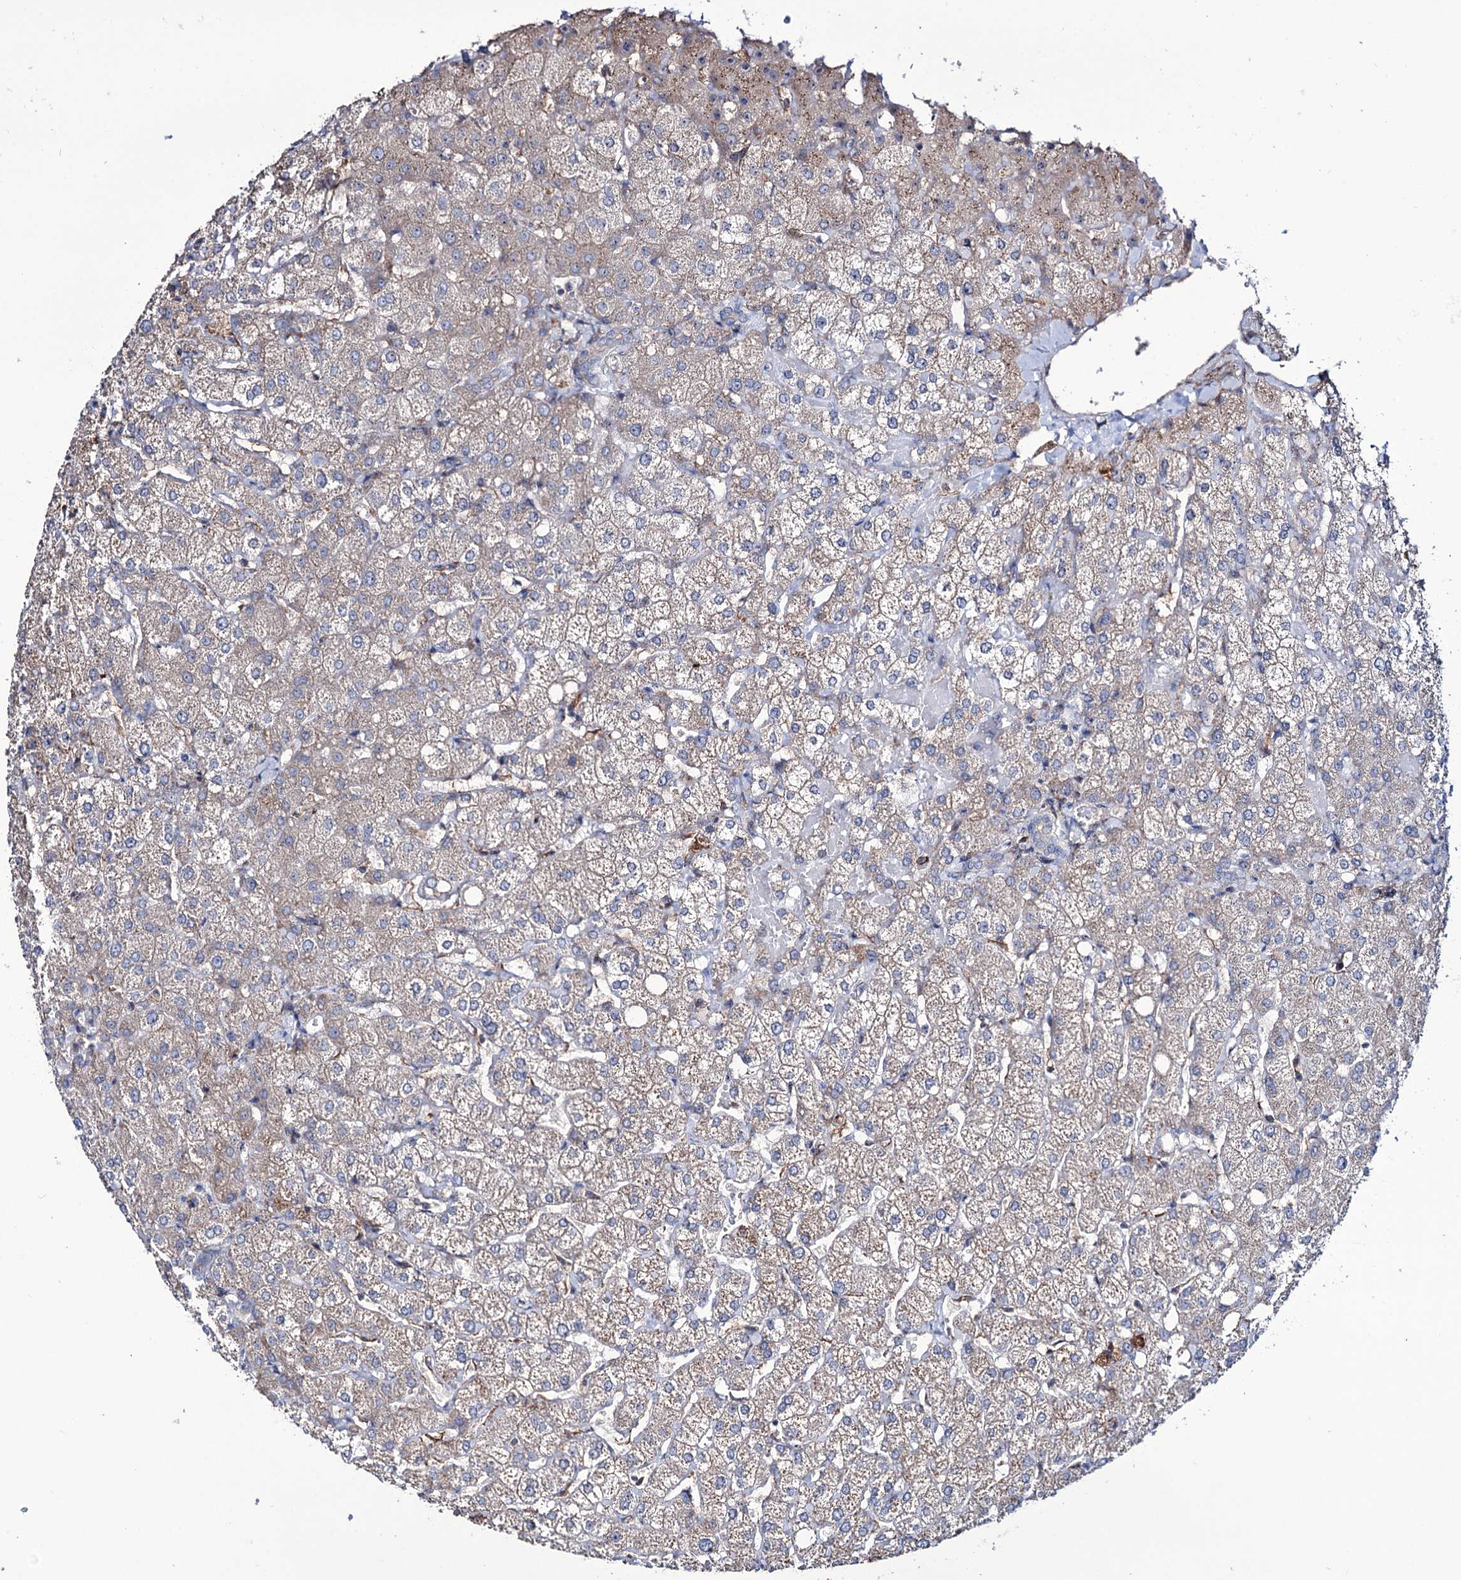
{"staining": {"intensity": "negative", "quantity": "none", "location": "none"}, "tissue": "liver", "cell_type": "Cholangiocytes", "image_type": "normal", "snomed": [{"axis": "morphology", "description": "Normal tissue, NOS"}, {"axis": "topography", "description": "Liver"}], "caption": "Cholangiocytes show no significant protein staining in benign liver.", "gene": "SEC24A", "patient": {"sex": "female", "age": 54}}